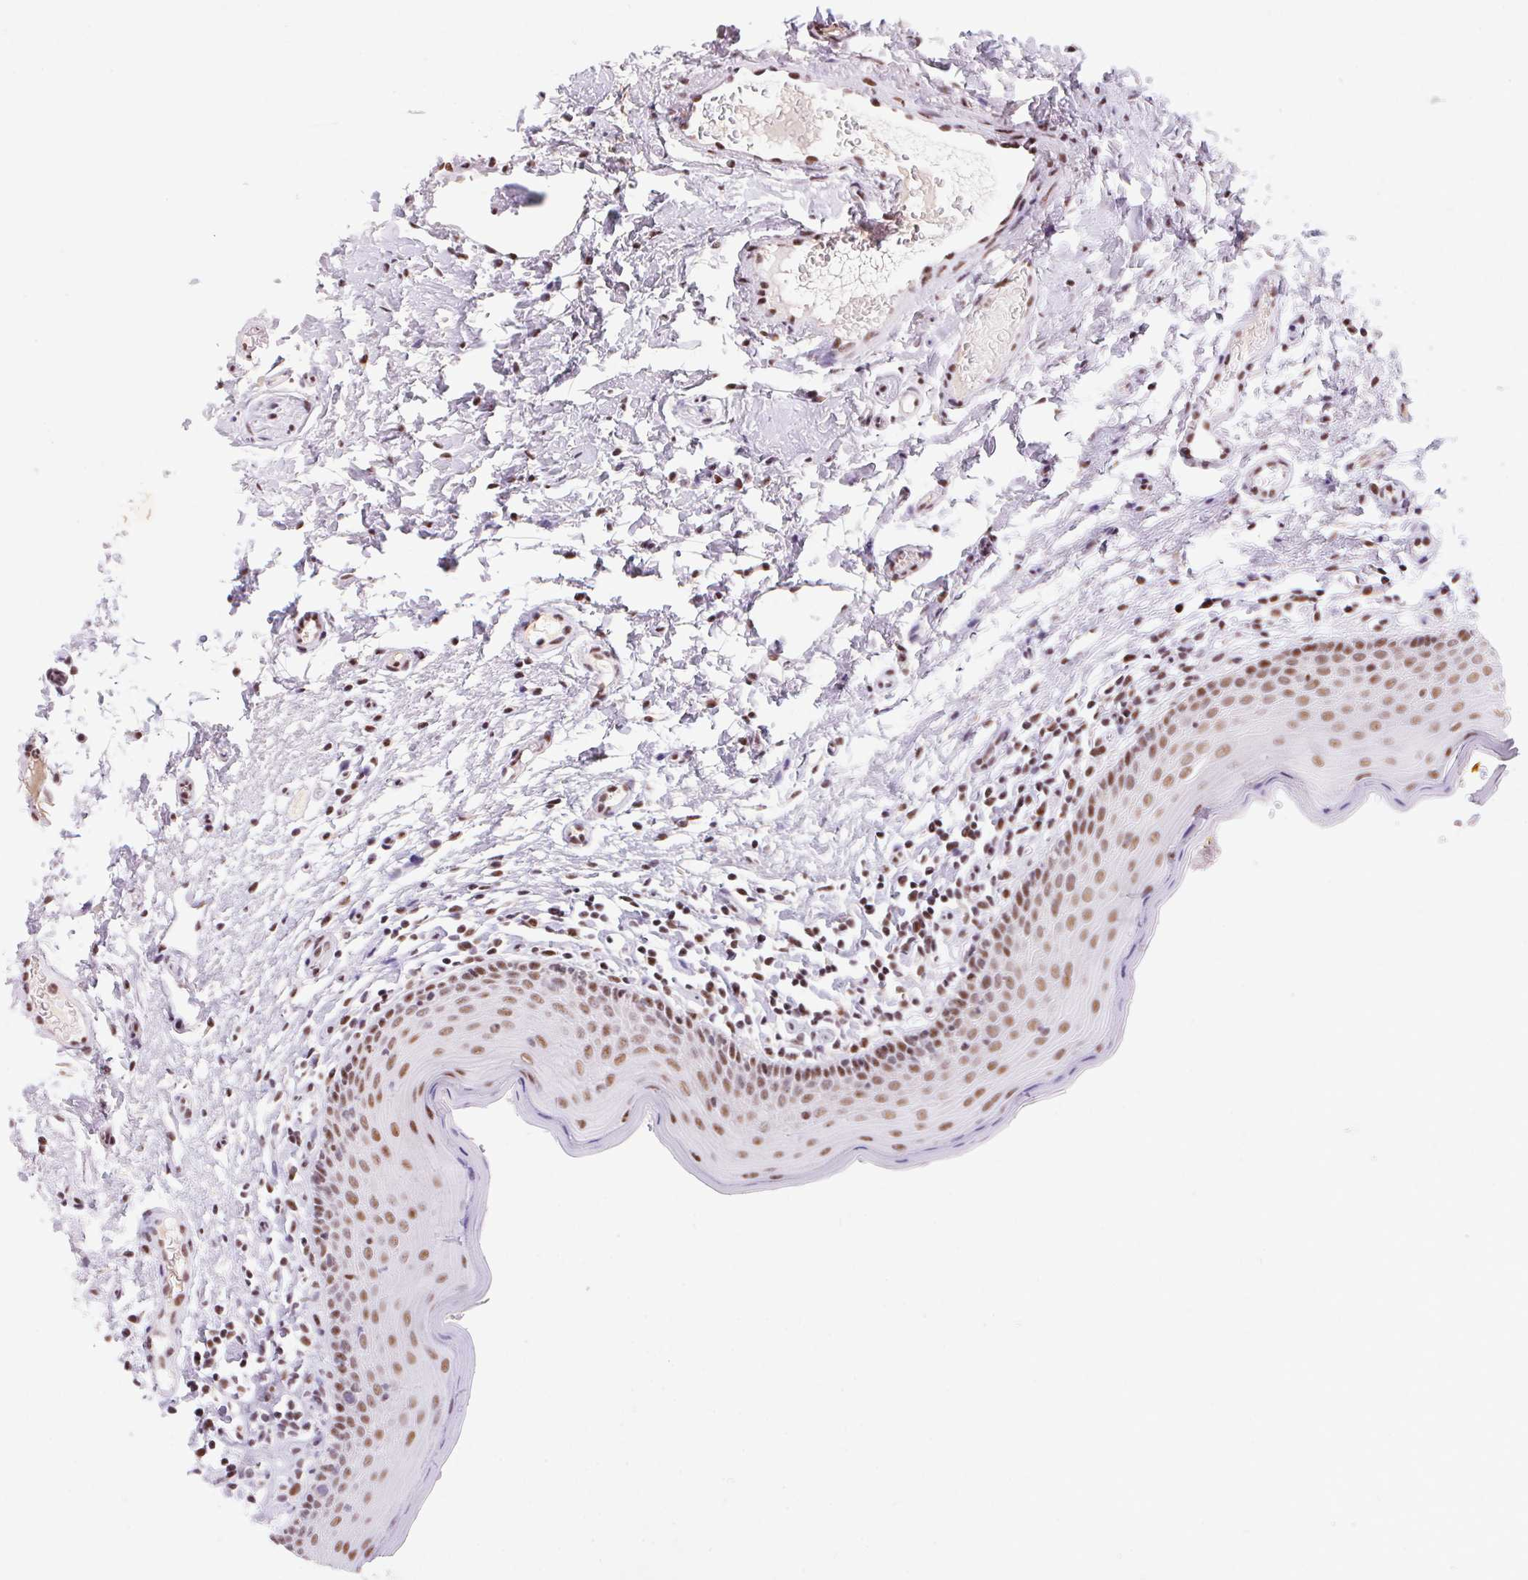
{"staining": {"intensity": "moderate", "quantity": ">75%", "location": "nuclear"}, "tissue": "oral mucosa", "cell_type": "Squamous epithelial cells", "image_type": "normal", "snomed": [{"axis": "morphology", "description": "Normal tissue, NOS"}, {"axis": "topography", "description": "Oral tissue"}, {"axis": "topography", "description": "Tounge, NOS"}], "caption": "Approximately >75% of squamous epithelial cells in normal oral mucosa demonstrate moderate nuclear protein expression as visualized by brown immunohistochemical staining.", "gene": "DPPA5", "patient": {"sex": "female", "age": 58}}